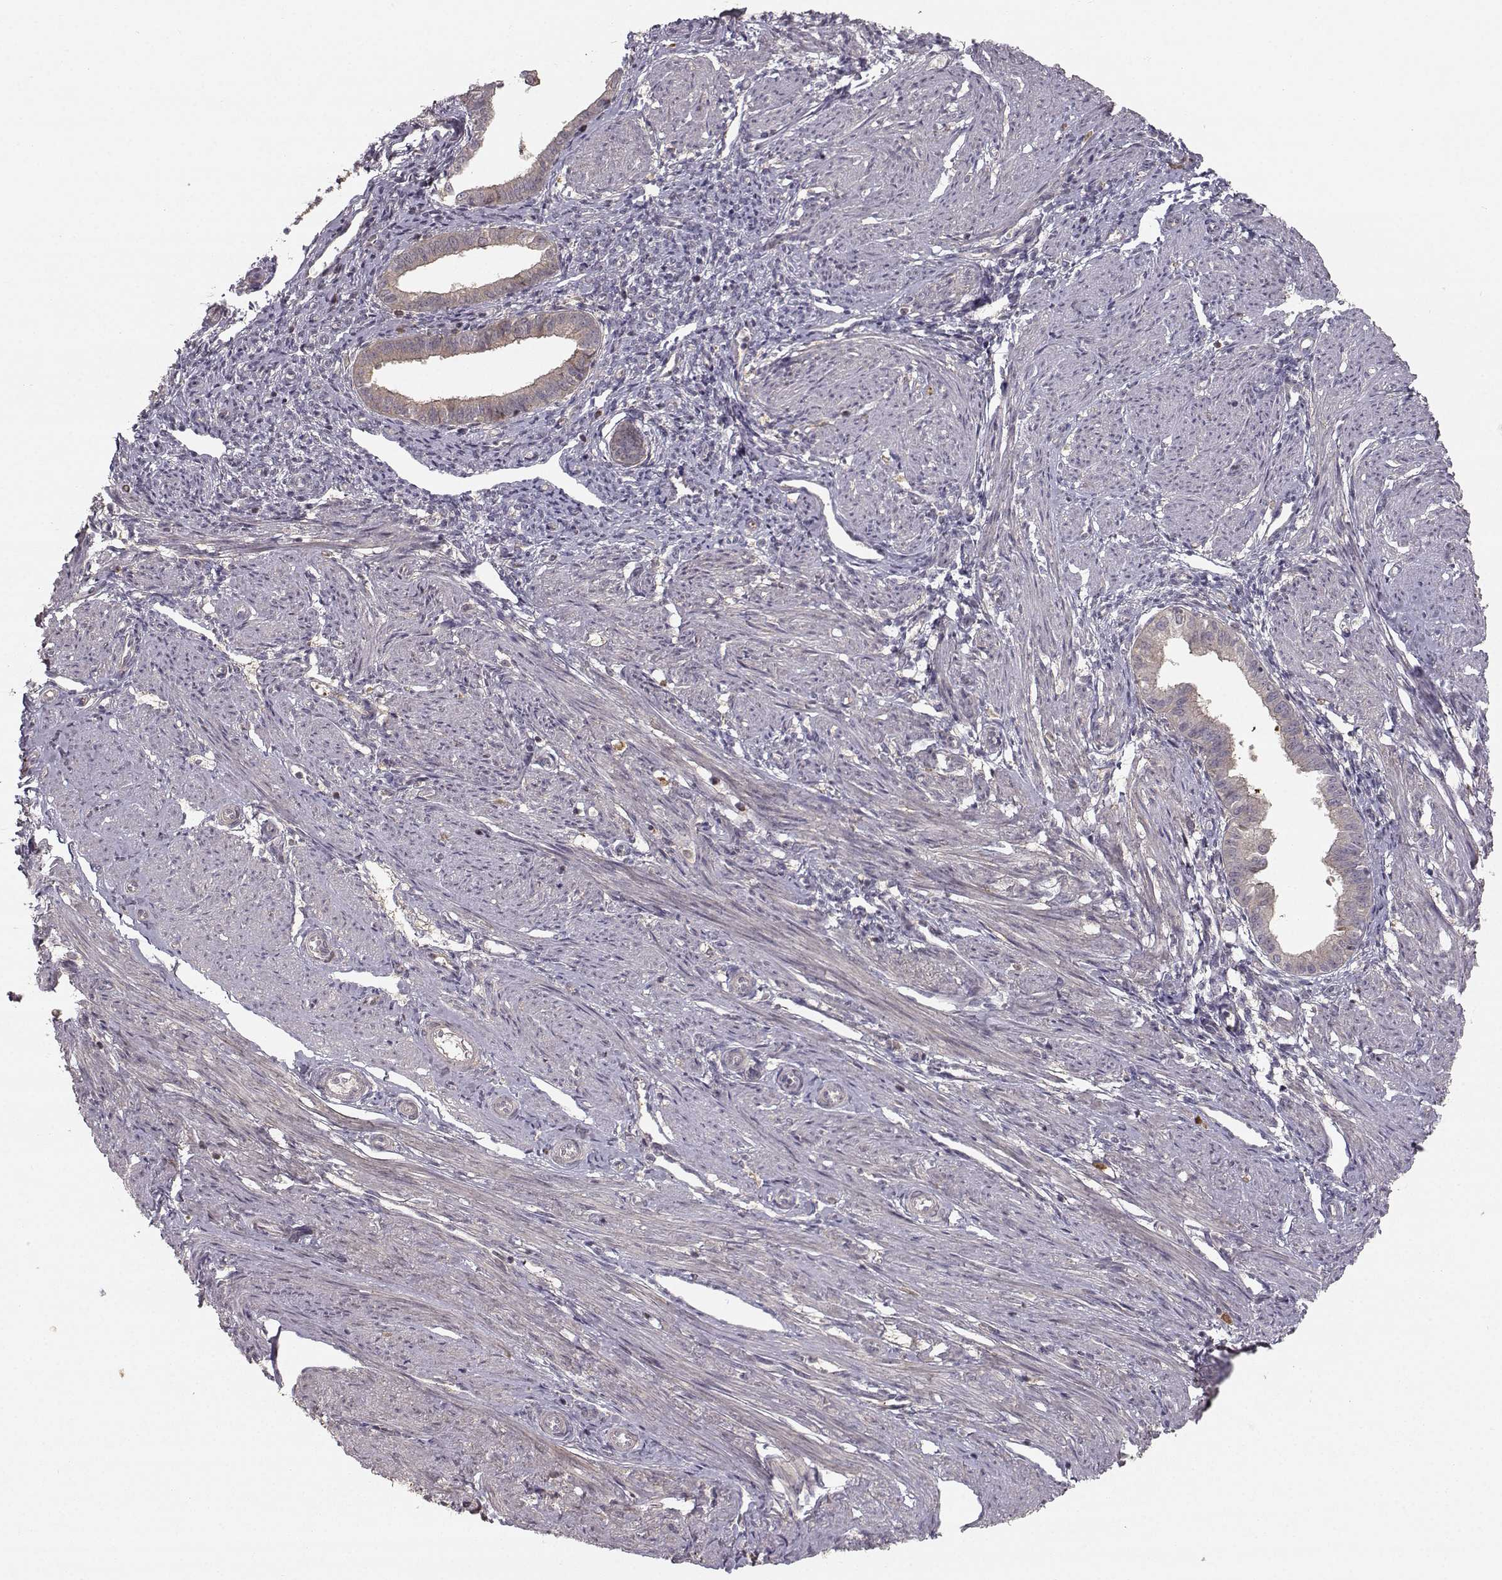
{"staining": {"intensity": "moderate", "quantity": "25%-75%", "location": "cytoplasmic/membranous"}, "tissue": "endometrium", "cell_type": "Cells in endometrial stroma", "image_type": "normal", "snomed": [{"axis": "morphology", "description": "Normal tissue, NOS"}, {"axis": "topography", "description": "Endometrium"}], "caption": "The photomicrograph demonstrates staining of benign endometrium, revealing moderate cytoplasmic/membranous protein positivity (brown color) within cells in endometrial stroma. (Brightfield microscopy of DAB IHC at high magnification).", "gene": "WNT6", "patient": {"sex": "female", "age": 37}}